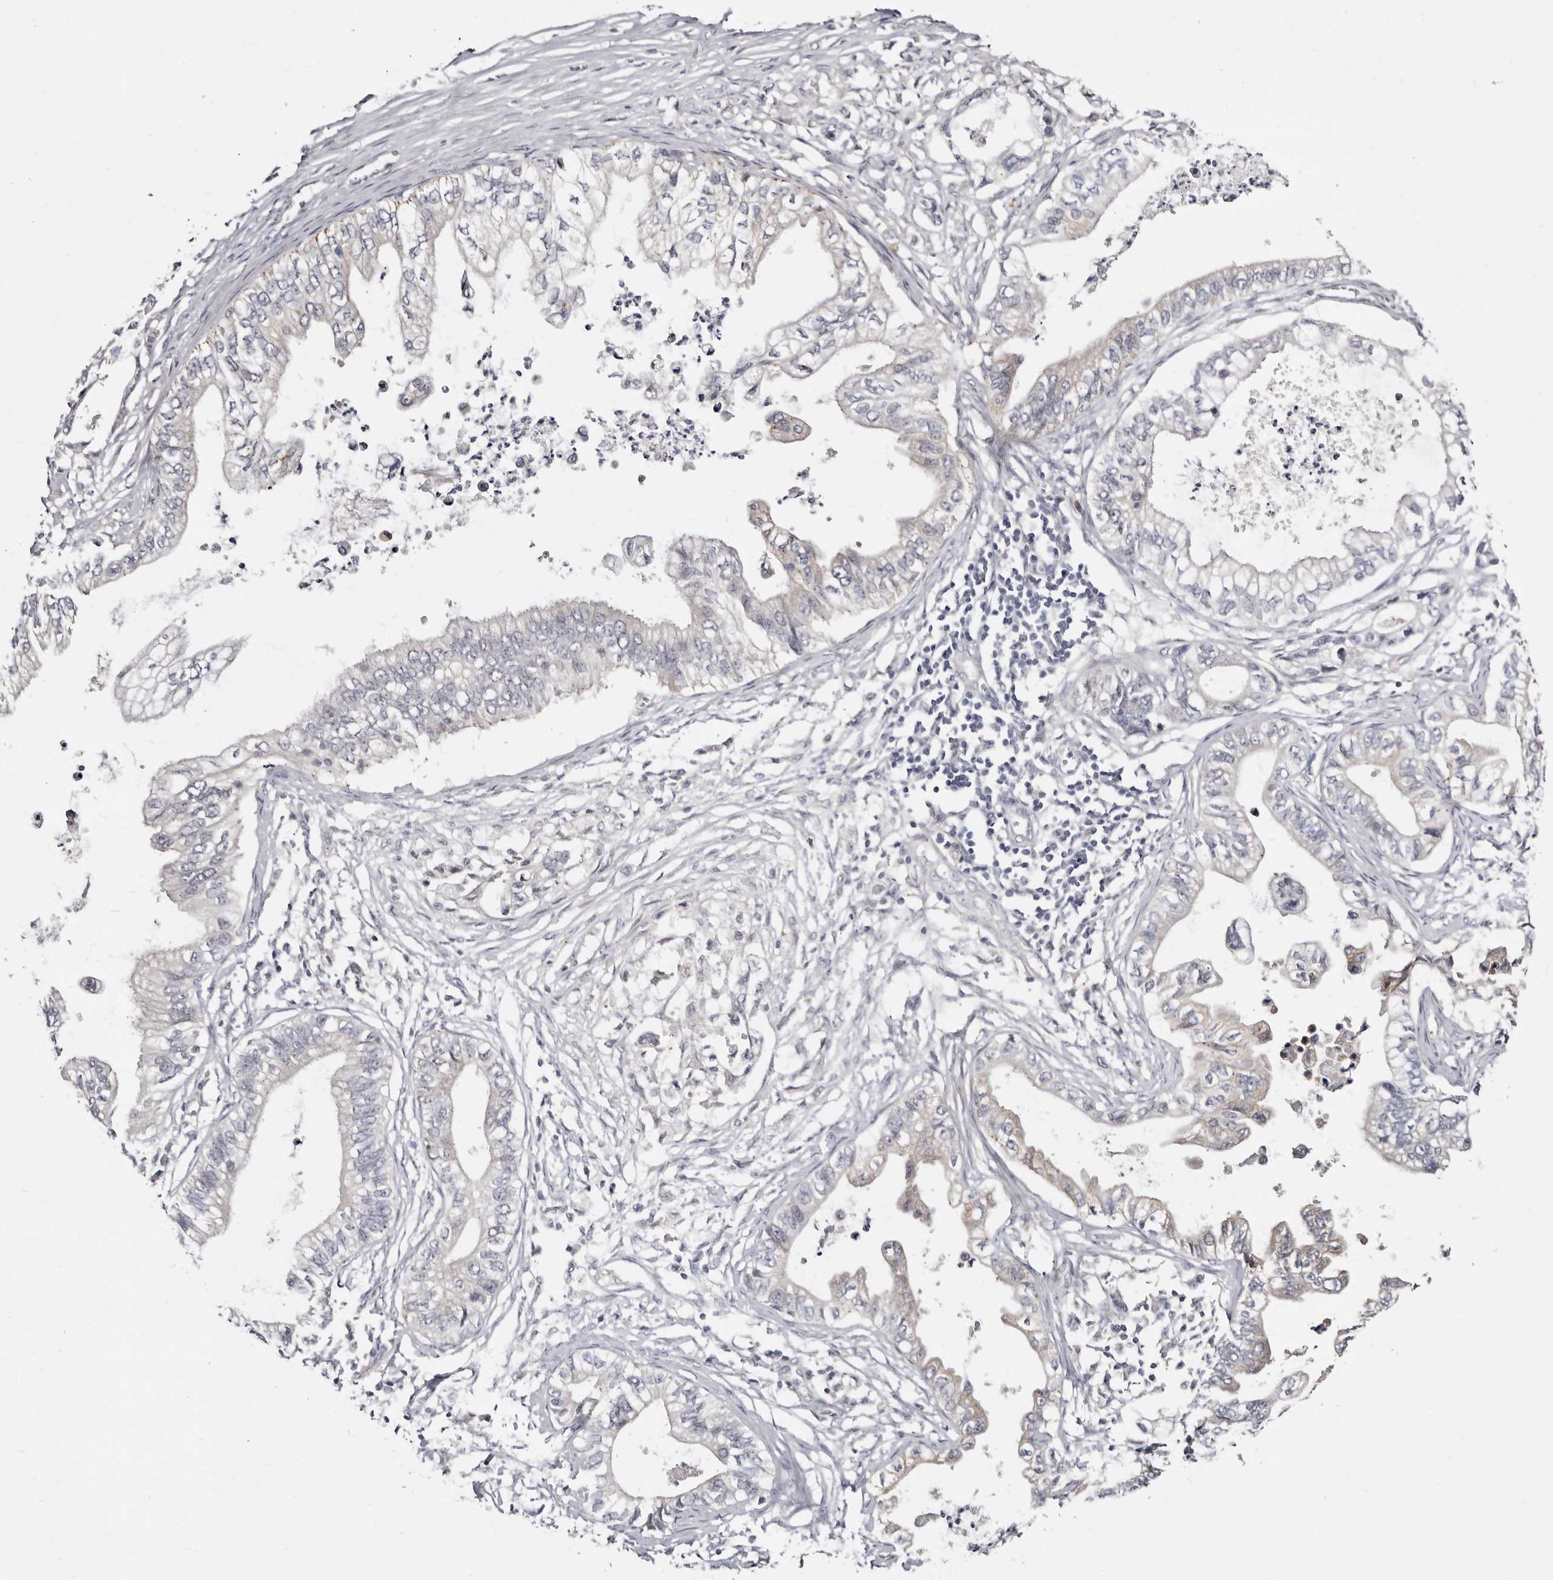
{"staining": {"intensity": "negative", "quantity": "none", "location": "none"}, "tissue": "pancreatic cancer", "cell_type": "Tumor cells", "image_type": "cancer", "snomed": [{"axis": "morphology", "description": "Adenocarcinoma, NOS"}, {"axis": "topography", "description": "Pancreas"}], "caption": "Image shows no significant protein positivity in tumor cells of pancreatic adenocarcinoma.", "gene": "KLHL4", "patient": {"sex": "male", "age": 56}}